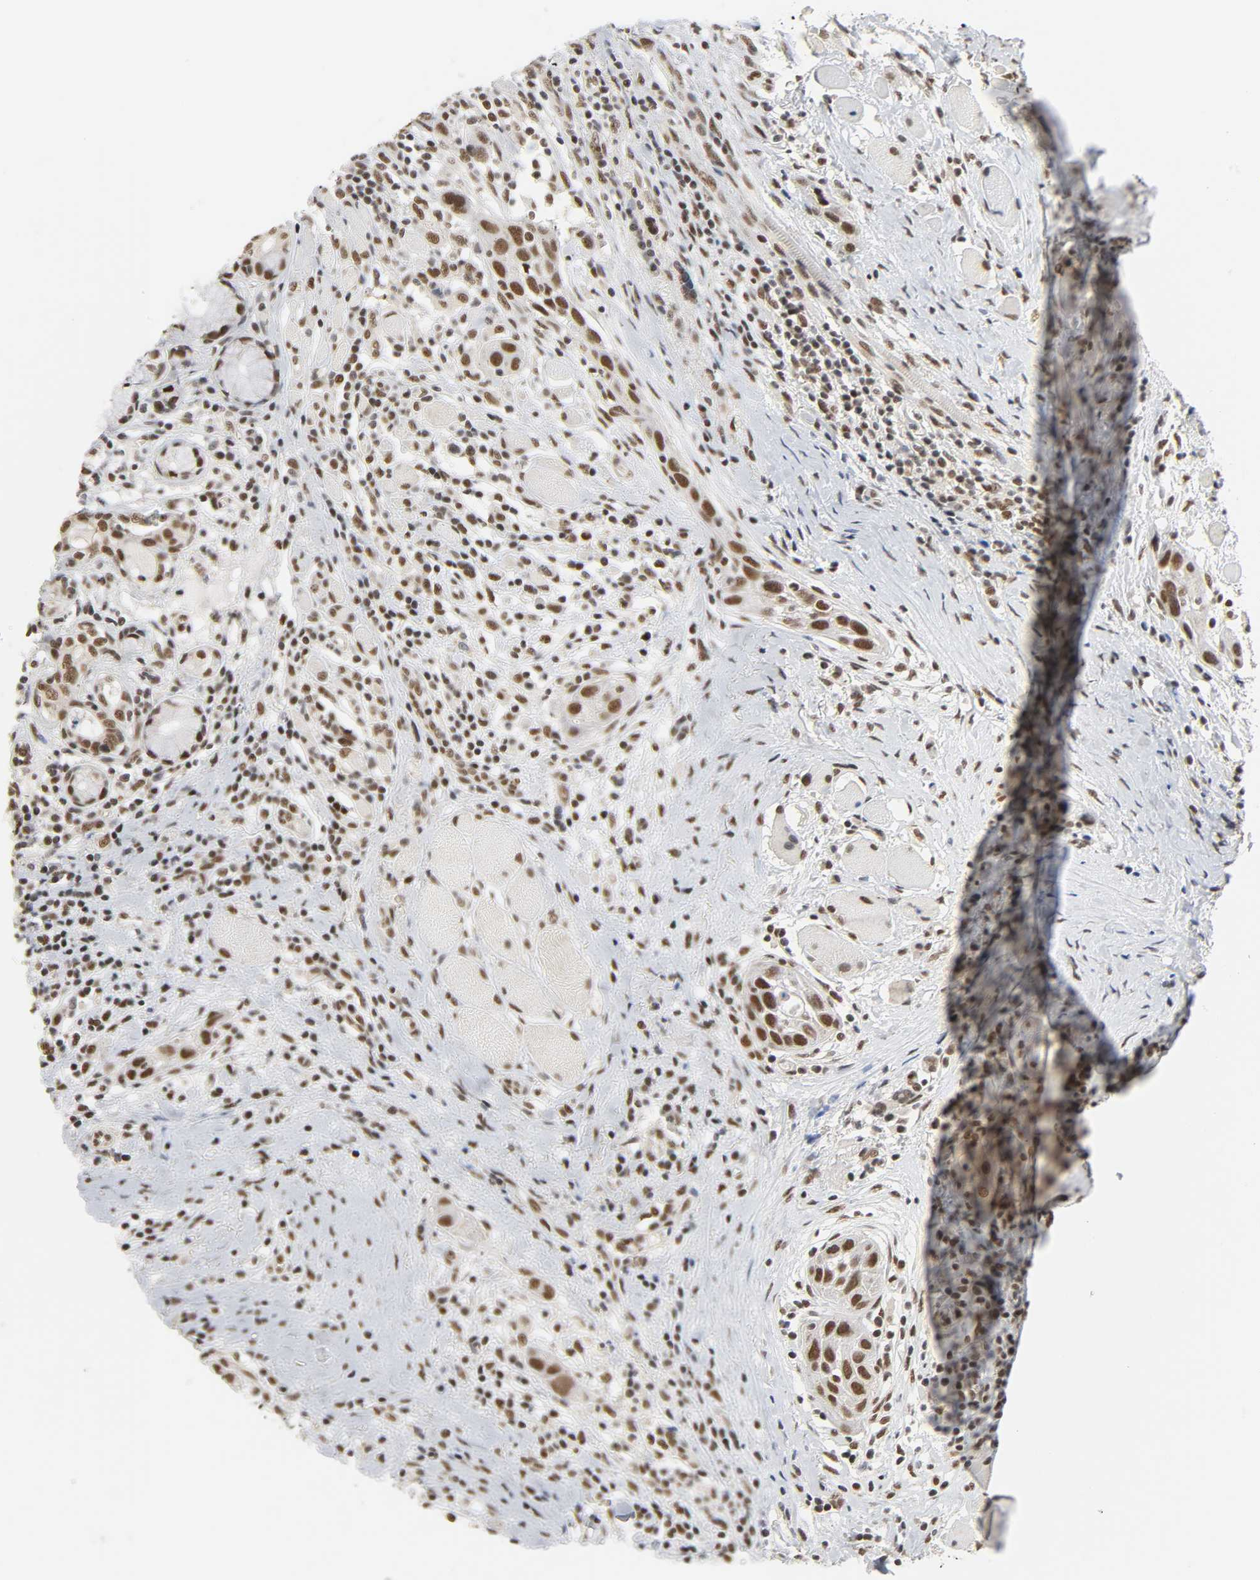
{"staining": {"intensity": "strong", "quantity": ">75%", "location": "nuclear"}, "tissue": "head and neck cancer", "cell_type": "Tumor cells", "image_type": "cancer", "snomed": [{"axis": "morphology", "description": "Squamous cell carcinoma, NOS"}, {"axis": "topography", "description": "Oral tissue"}, {"axis": "topography", "description": "Head-Neck"}], "caption": "A brown stain highlights strong nuclear positivity of a protein in human head and neck squamous cell carcinoma tumor cells.", "gene": "NCOA6", "patient": {"sex": "female", "age": 50}}